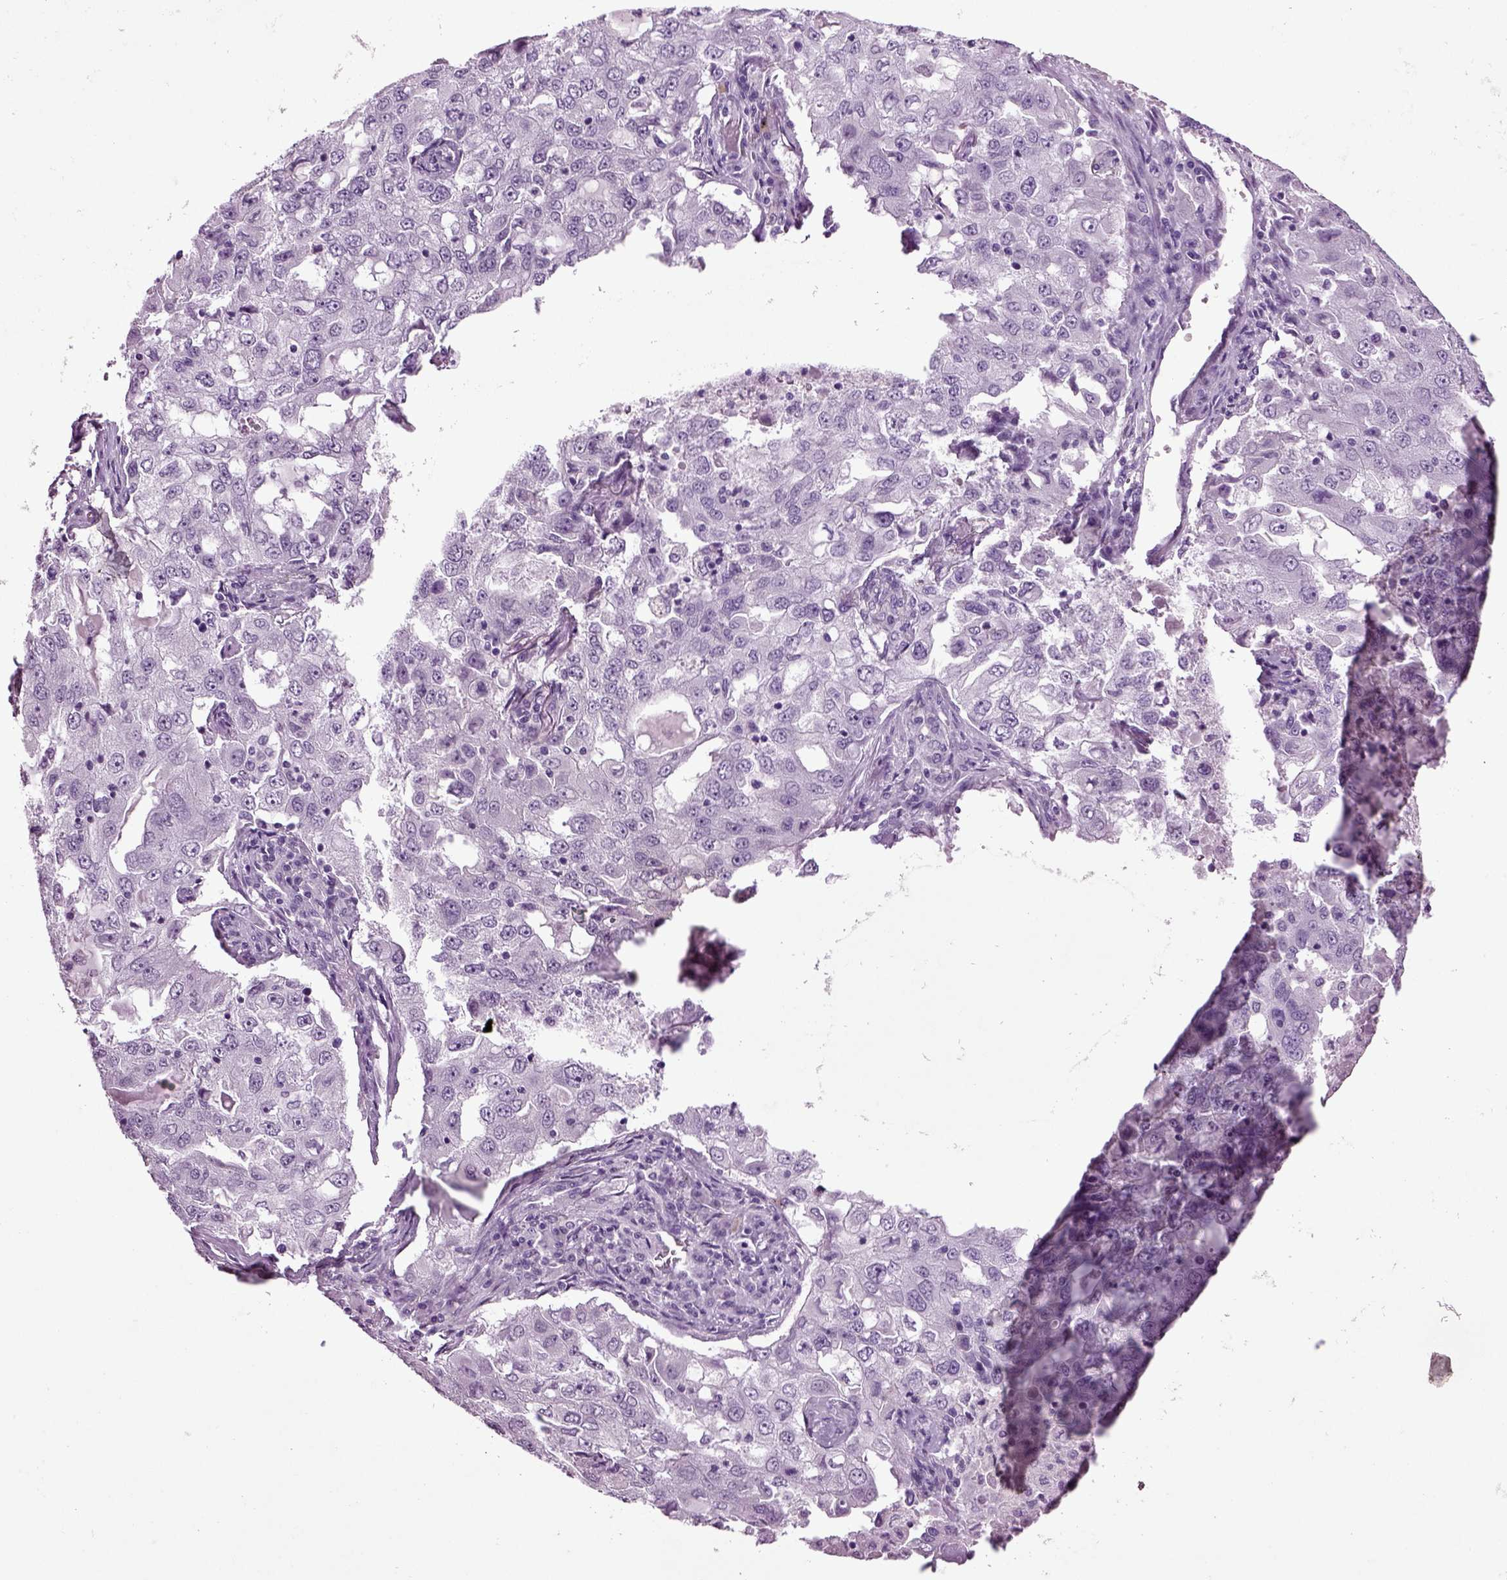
{"staining": {"intensity": "negative", "quantity": "none", "location": "none"}, "tissue": "lung cancer", "cell_type": "Tumor cells", "image_type": "cancer", "snomed": [{"axis": "morphology", "description": "Adenocarcinoma, NOS"}, {"axis": "topography", "description": "Lung"}], "caption": "High power microscopy micrograph of an immunohistochemistry photomicrograph of lung cancer (adenocarcinoma), revealing no significant positivity in tumor cells.", "gene": "SLC17A6", "patient": {"sex": "female", "age": 61}}